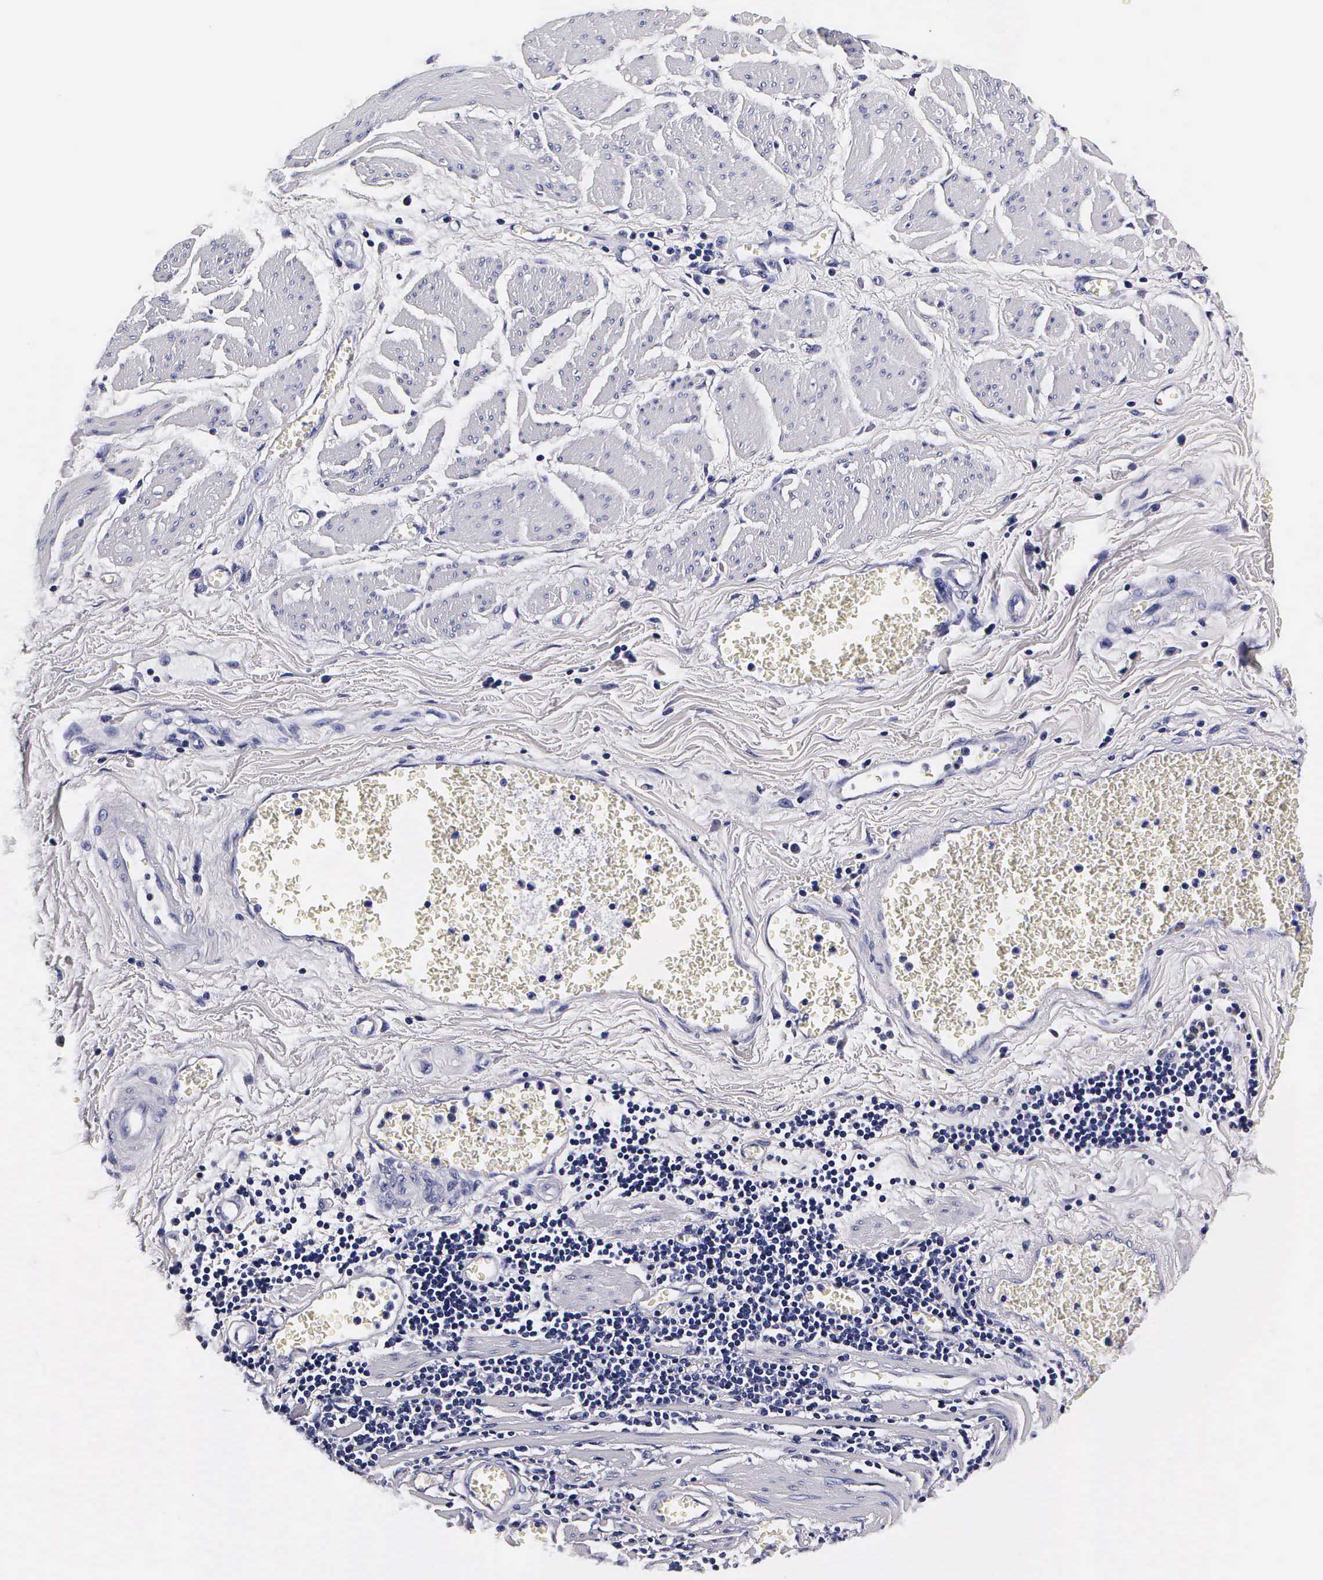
{"staining": {"intensity": "negative", "quantity": "none", "location": "none"}, "tissue": "stomach cancer", "cell_type": "Tumor cells", "image_type": "cancer", "snomed": [{"axis": "morphology", "description": "Adenocarcinoma, NOS"}, {"axis": "topography", "description": "Stomach"}], "caption": "The histopathology image exhibits no significant staining in tumor cells of stomach adenocarcinoma. (DAB IHC with hematoxylin counter stain).", "gene": "IAPP", "patient": {"sex": "male", "age": 72}}